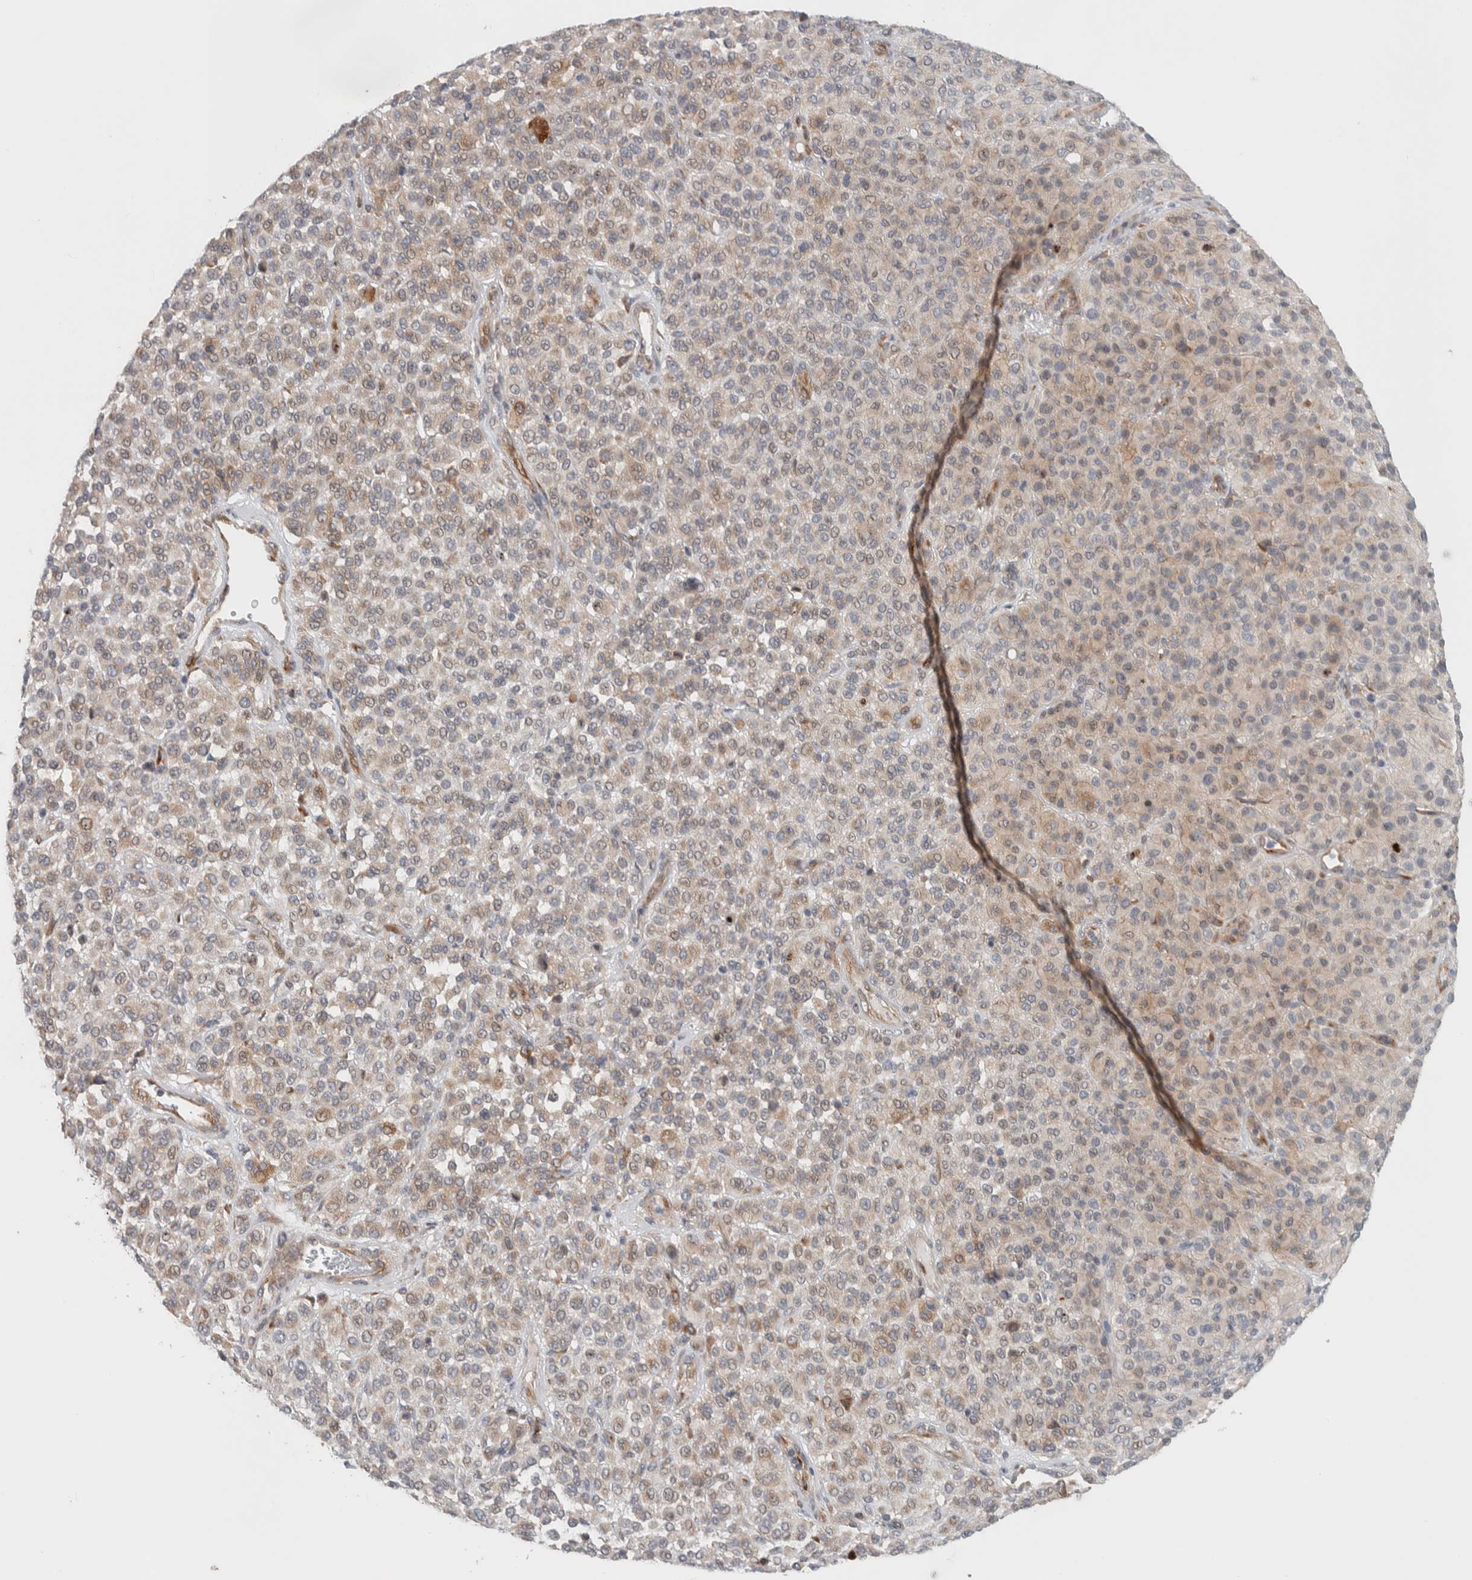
{"staining": {"intensity": "weak", "quantity": "25%-75%", "location": "cytoplasmic/membranous"}, "tissue": "melanoma", "cell_type": "Tumor cells", "image_type": "cancer", "snomed": [{"axis": "morphology", "description": "Malignant melanoma, Metastatic site"}, {"axis": "topography", "description": "Pancreas"}], "caption": "Immunohistochemical staining of human melanoma shows low levels of weak cytoplasmic/membranous expression in about 25%-75% of tumor cells.", "gene": "ADCY8", "patient": {"sex": "female", "age": 30}}